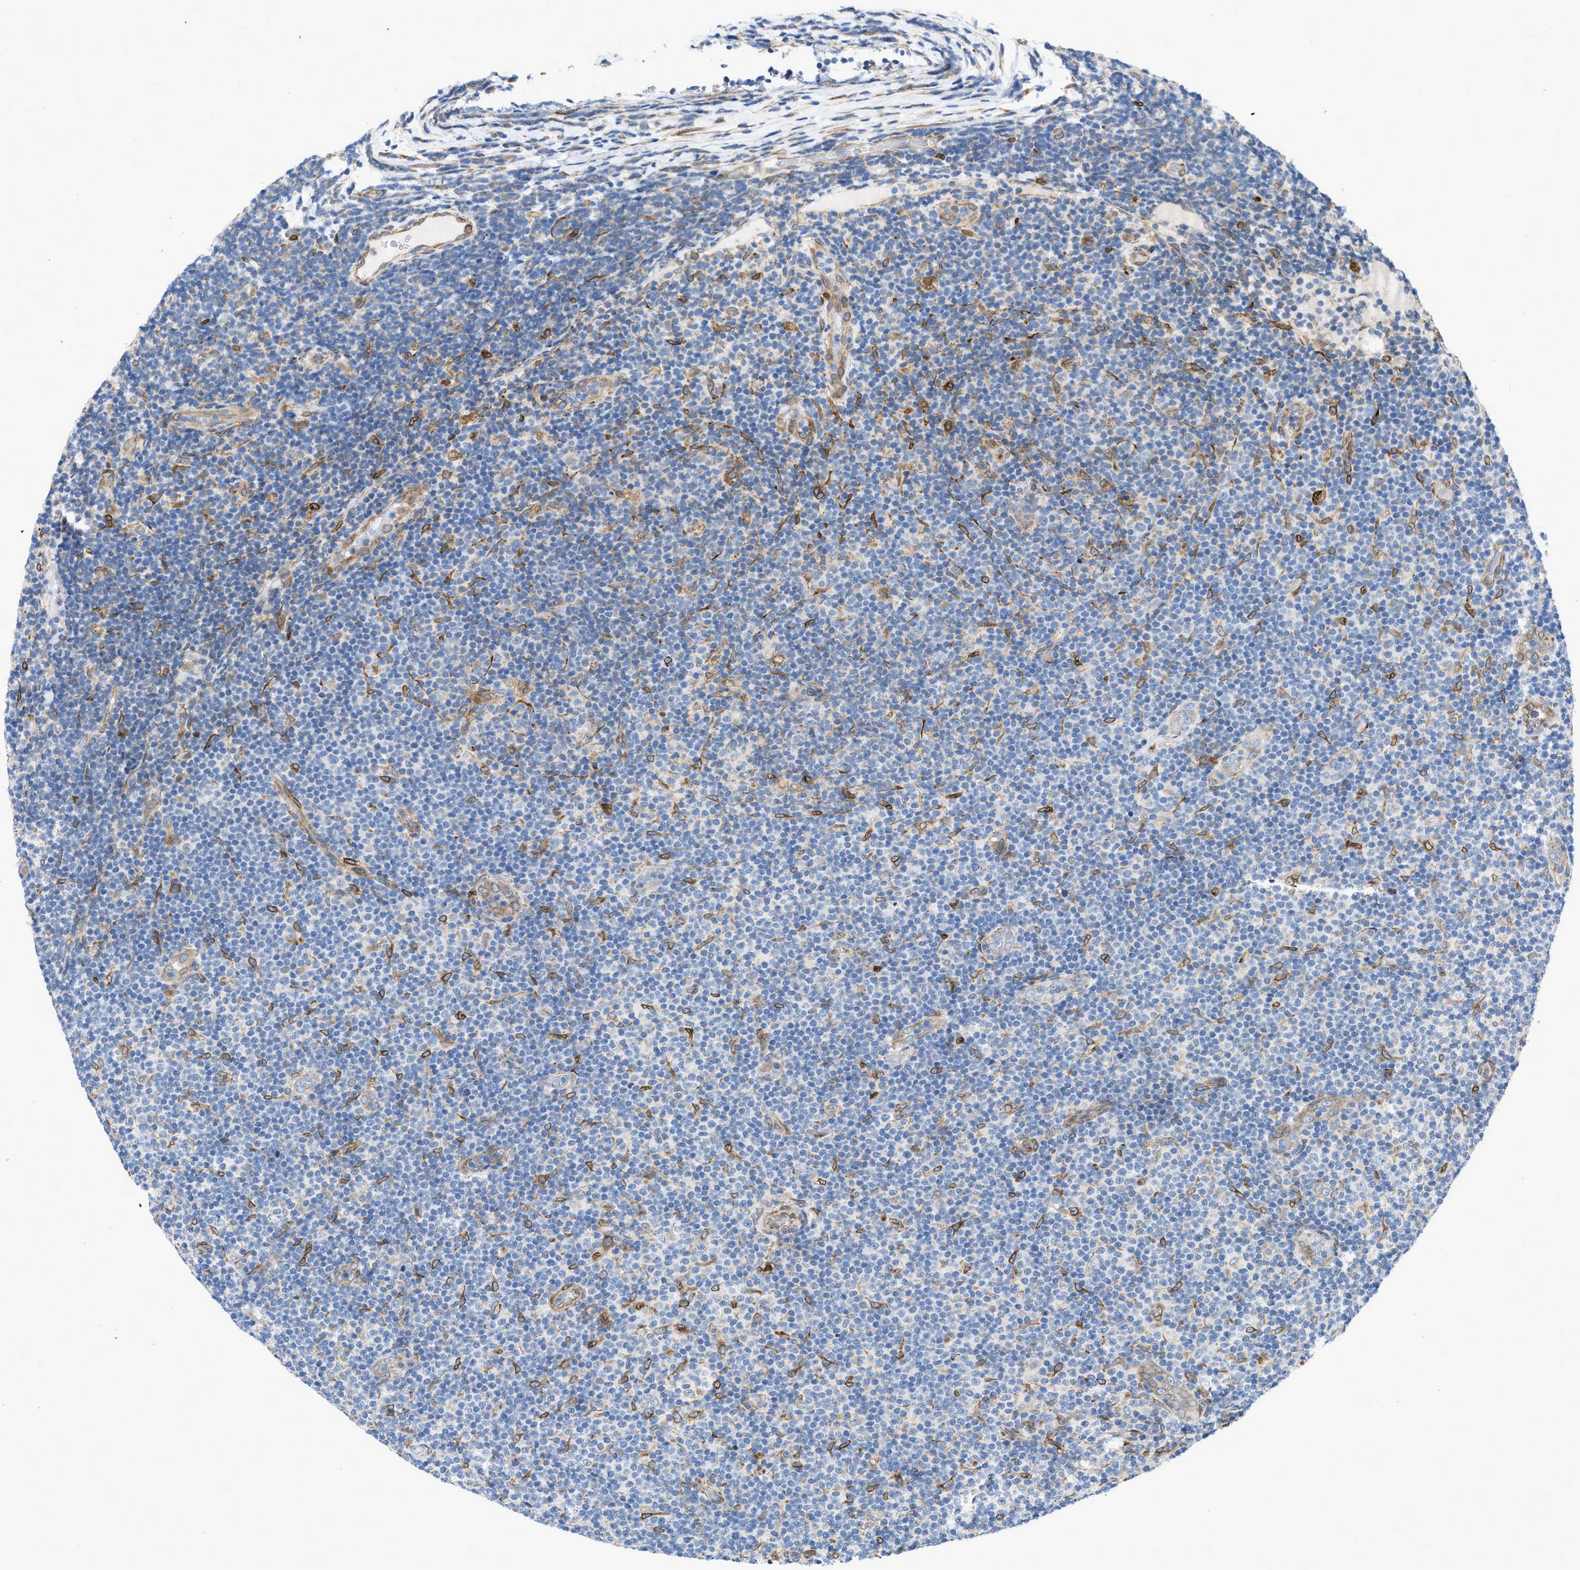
{"staining": {"intensity": "negative", "quantity": "none", "location": "none"}, "tissue": "lymphoma", "cell_type": "Tumor cells", "image_type": "cancer", "snomed": [{"axis": "morphology", "description": "Malignant lymphoma, non-Hodgkin's type, Low grade"}, {"axis": "topography", "description": "Lymph node"}], "caption": "Tumor cells are negative for protein expression in human lymphoma. (DAB (3,3'-diaminobenzidine) IHC with hematoxylin counter stain).", "gene": "ERLIN2", "patient": {"sex": "male", "age": 83}}